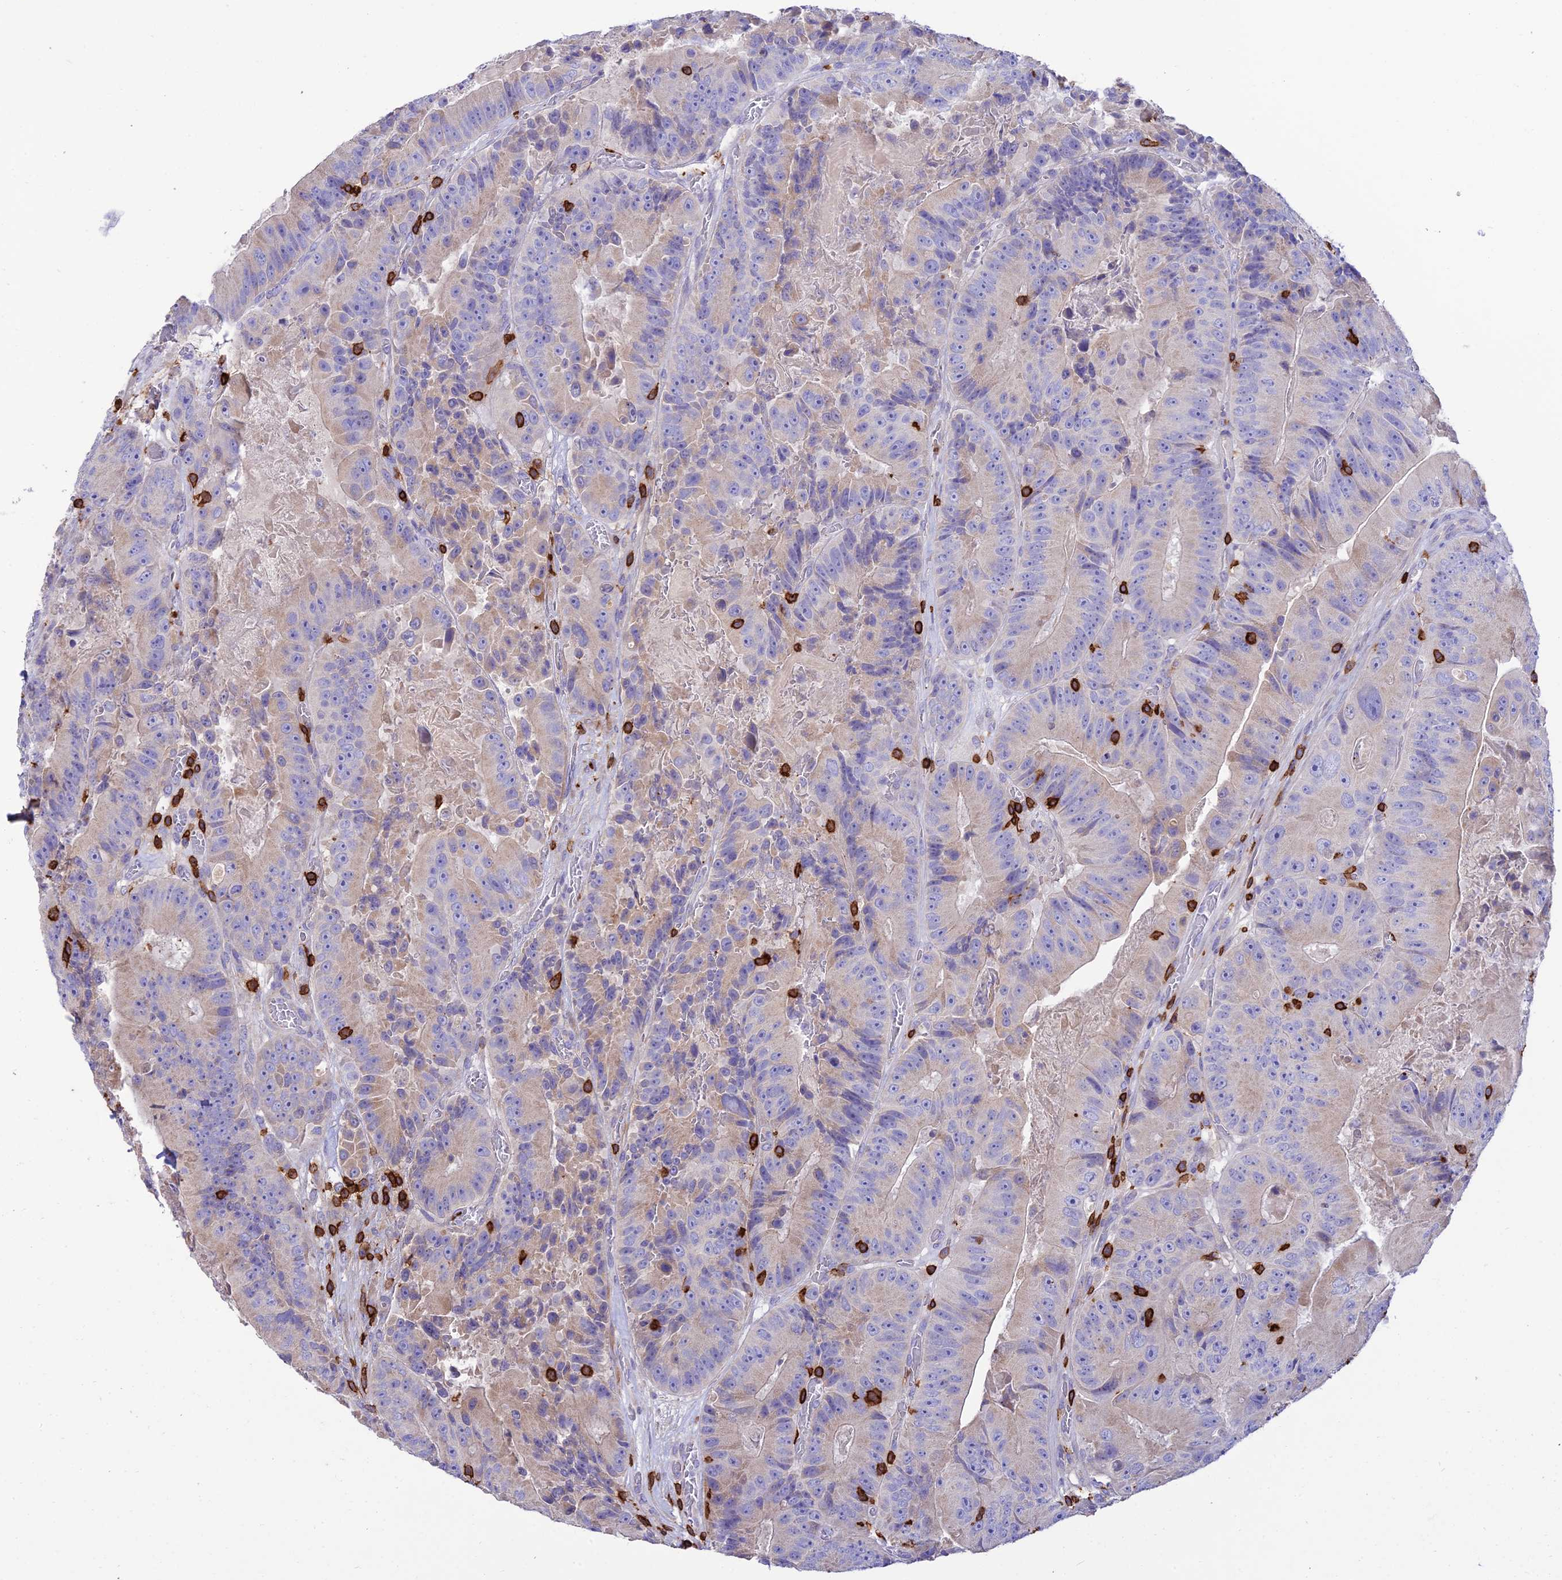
{"staining": {"intensity": "negative", "quantity": "none", "location": "none"}, "tissue": "colorectal cancer", "cell_type": "Tumor cells", "image_type": "cancer", "snomed": [{"axis": "morphology", "description": "Adenocarcinoma, NOS"}, {"axis": "topography", "description": "Colon"}], "caption": "Tumor cells show no significant expression in adenocarcinoma (colorectal).", "gene": "PTPRCAP", "patient": {"sex": "female", "age": 86}}